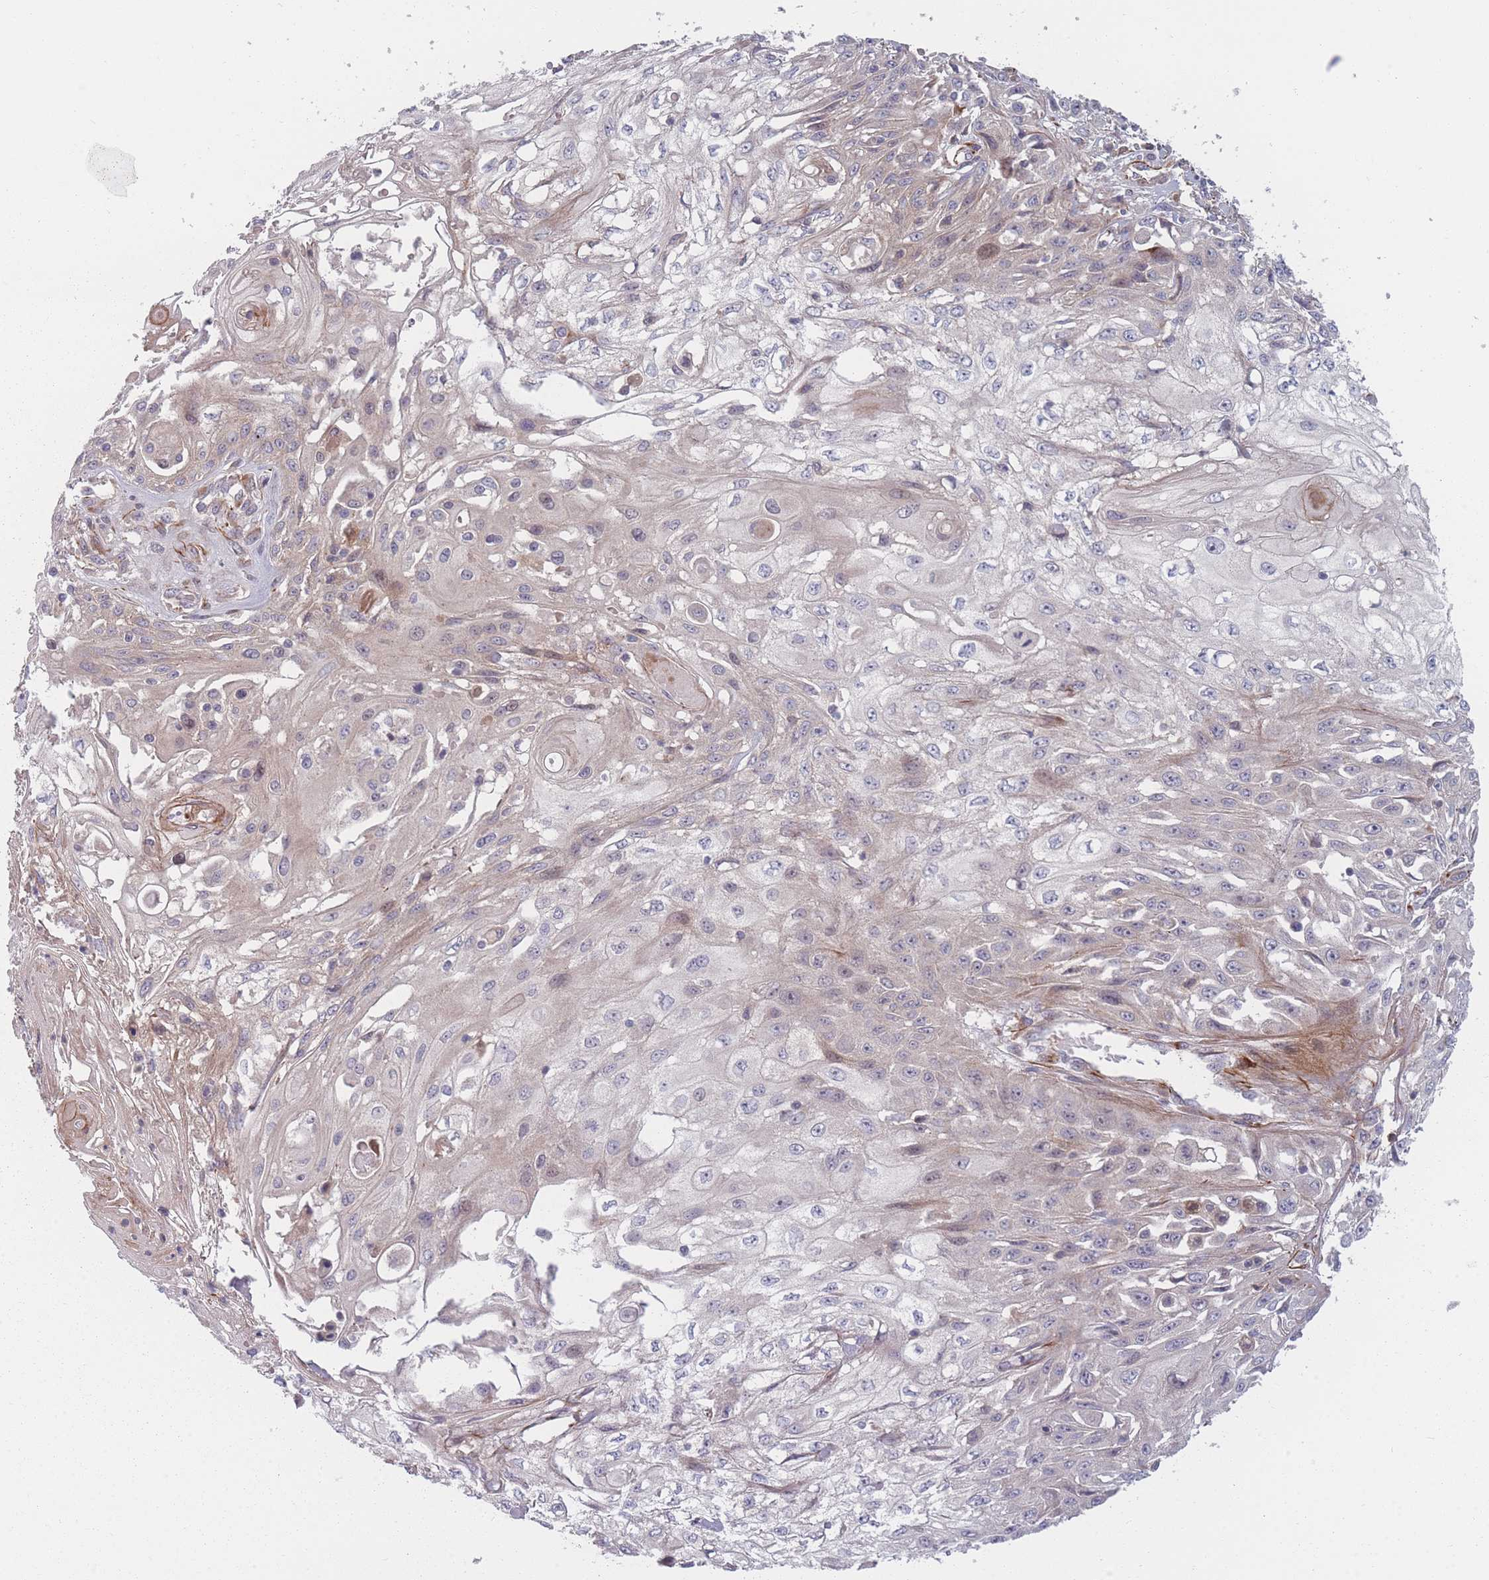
{"staining": {"intensity": "negative", "quantity": "none", "location": "none"}, "tissue": "skin cancer", "cell_type": "Tumor cells", "image_type": "cancer", "snomed": [{"axis": "morphology", "description": "Squamous cell carcinoma, NOS"}, {"axis": "morphology", "description": "Squamous cell carcinoma, metastatic, NOS"}, {"axis": "topography", "description": "Skin"}, {"axis": "topography", "description": "Lymph node"}], "caption": "This is a photomicrograph of immunohistochemistry staining of metastatic squamous cell carcinoma (skin), which shows no expression in tumor cells. (Immunohistochemistry (ihc), brightfield microscopy, high magnification).", "gene": "EEF1AKMT2", "patient": {"sex": "male", "age": 75}}